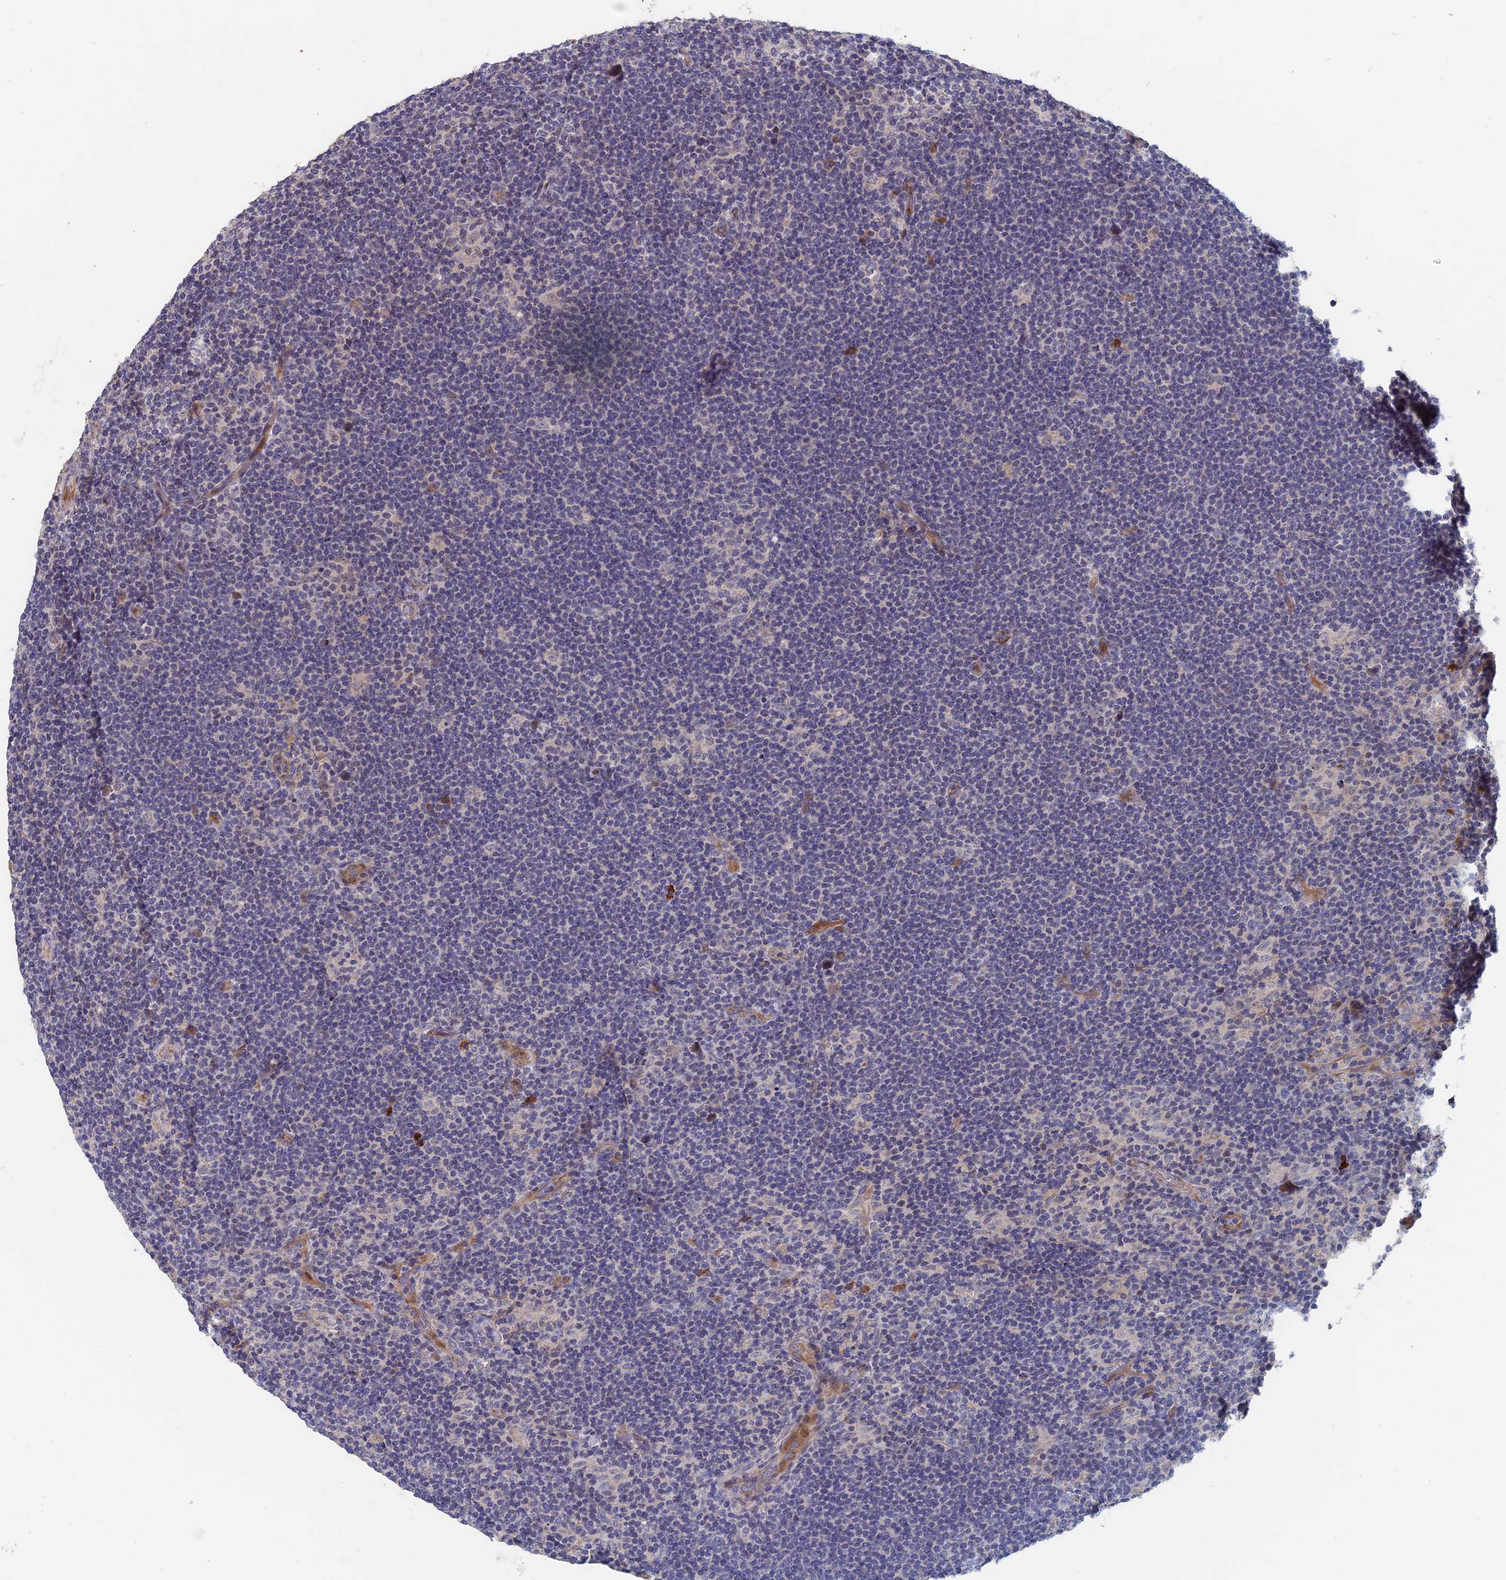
{"staining": {"intensity": "negative", "quantity": "none", "location": "none"}, "tissue": "lymphoma", "cell_type": "Tumor cells", "image_type": "cancer", "snomed": [{"axis": "morphology", "description": "Hodgkin's disease, NOS"}, {"axis": "topography", "description": "Lymph node"}], "caption": "DAB (3,3'-diaminobenzidine) immunohistochemical staining of lymphoma exhibits no significant positivity in tumor cells.", "gene": "SLC33A1", "patient": {"sex": "female", "age": 57}}